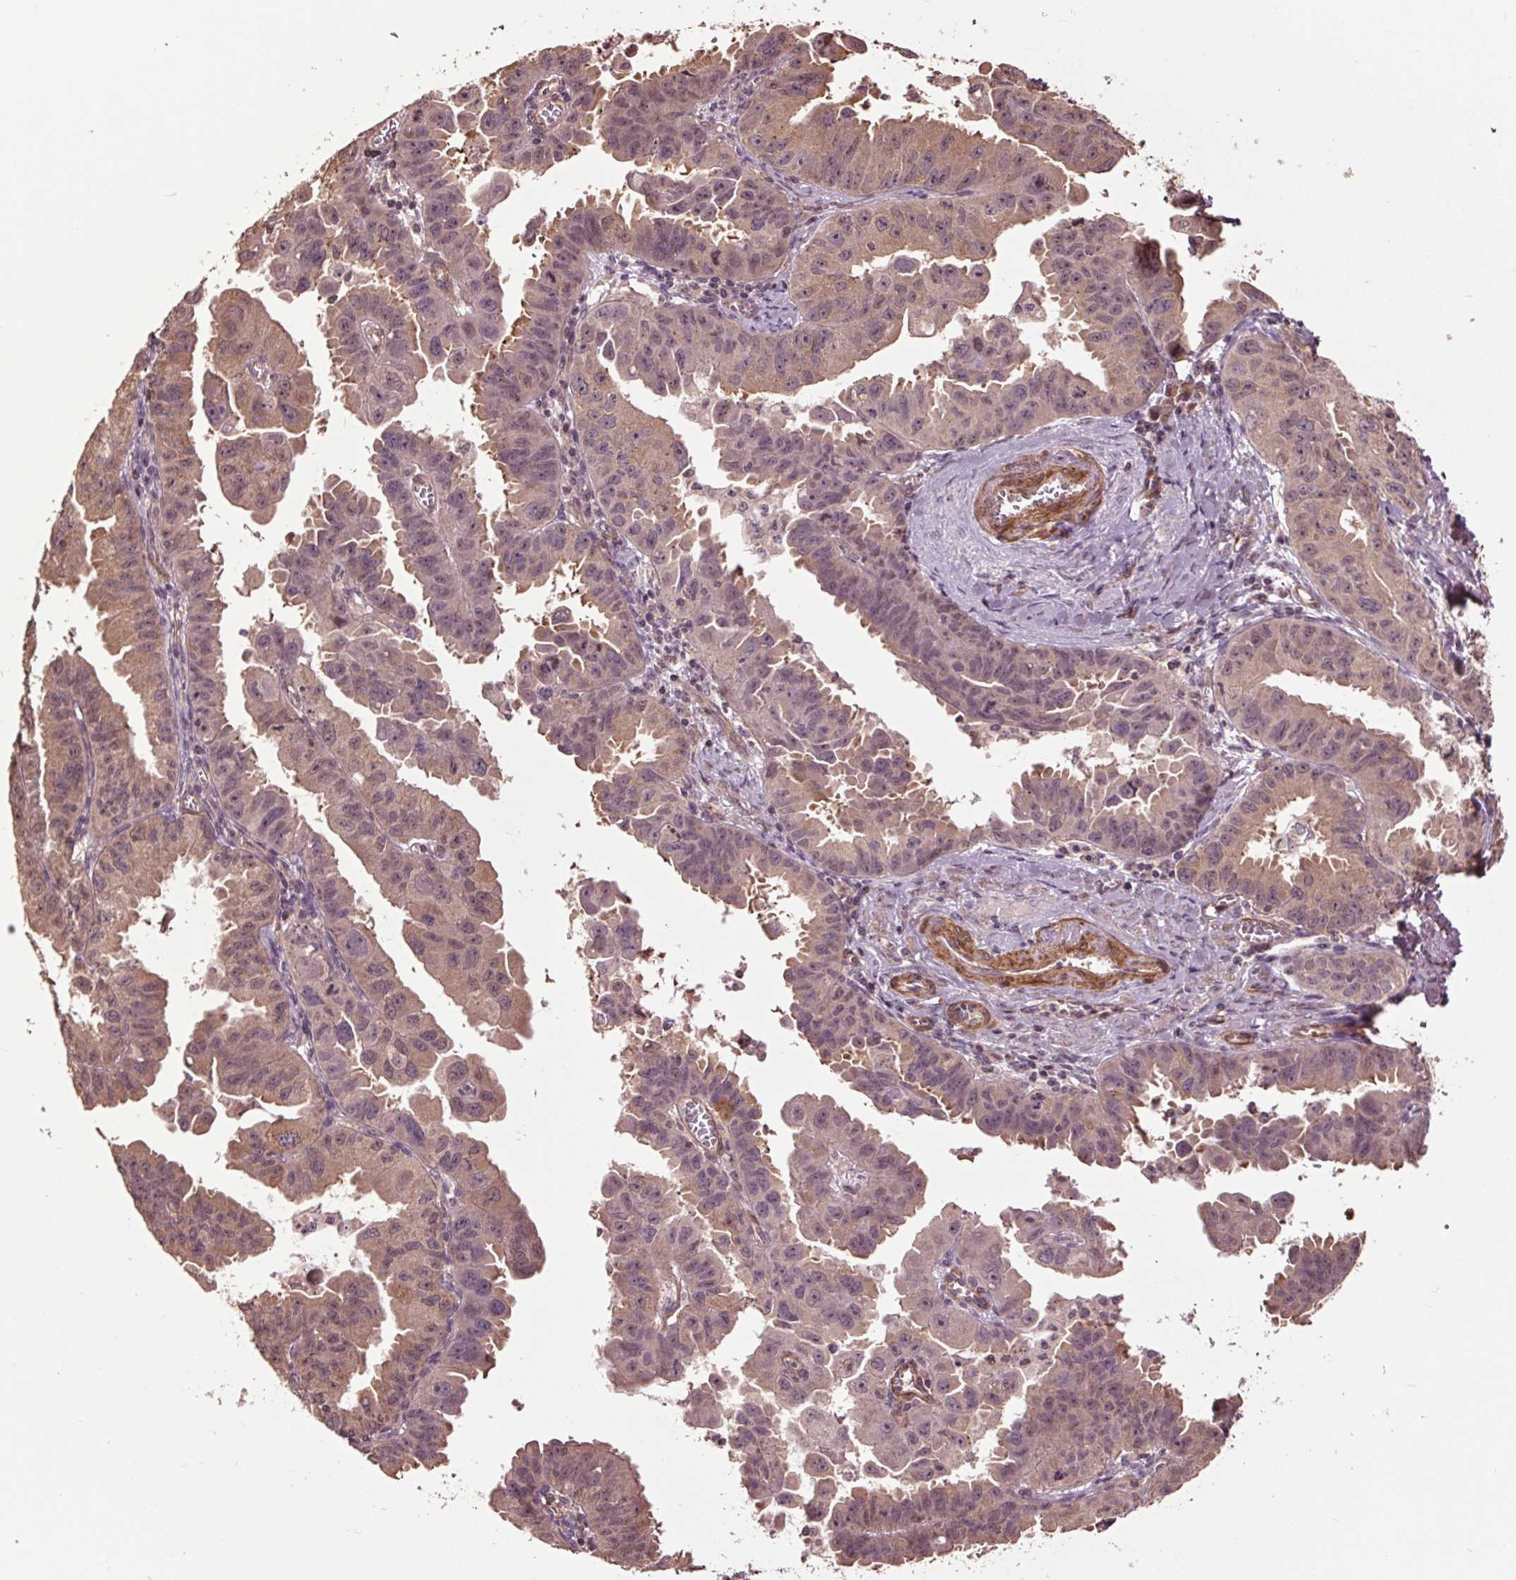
{"staining": {"intensity": "moderate", "quantity": ">75%", "location": "cytoplasmic/membranous"}, "tissue": "ovarian cancer", "cell_type": "Tumor cells", "image_type": "cancer", "snomed": [{"axis": "morphology", "description": "Carcinoma, endometroid"}, {"axis": "topography", "description": "Ovary"}], "caption": "High-magnification brightfield microscopy of ovarian cancer stained with DAB (brown) and counterstained with hematoxylin (blue). tumor cells exhibit moderate cytoplasmic/membranous positivity is appreciated in approximately>75% of cells.", "gene": "CEP95", "patient": {"sex": "female", "age": 85}}